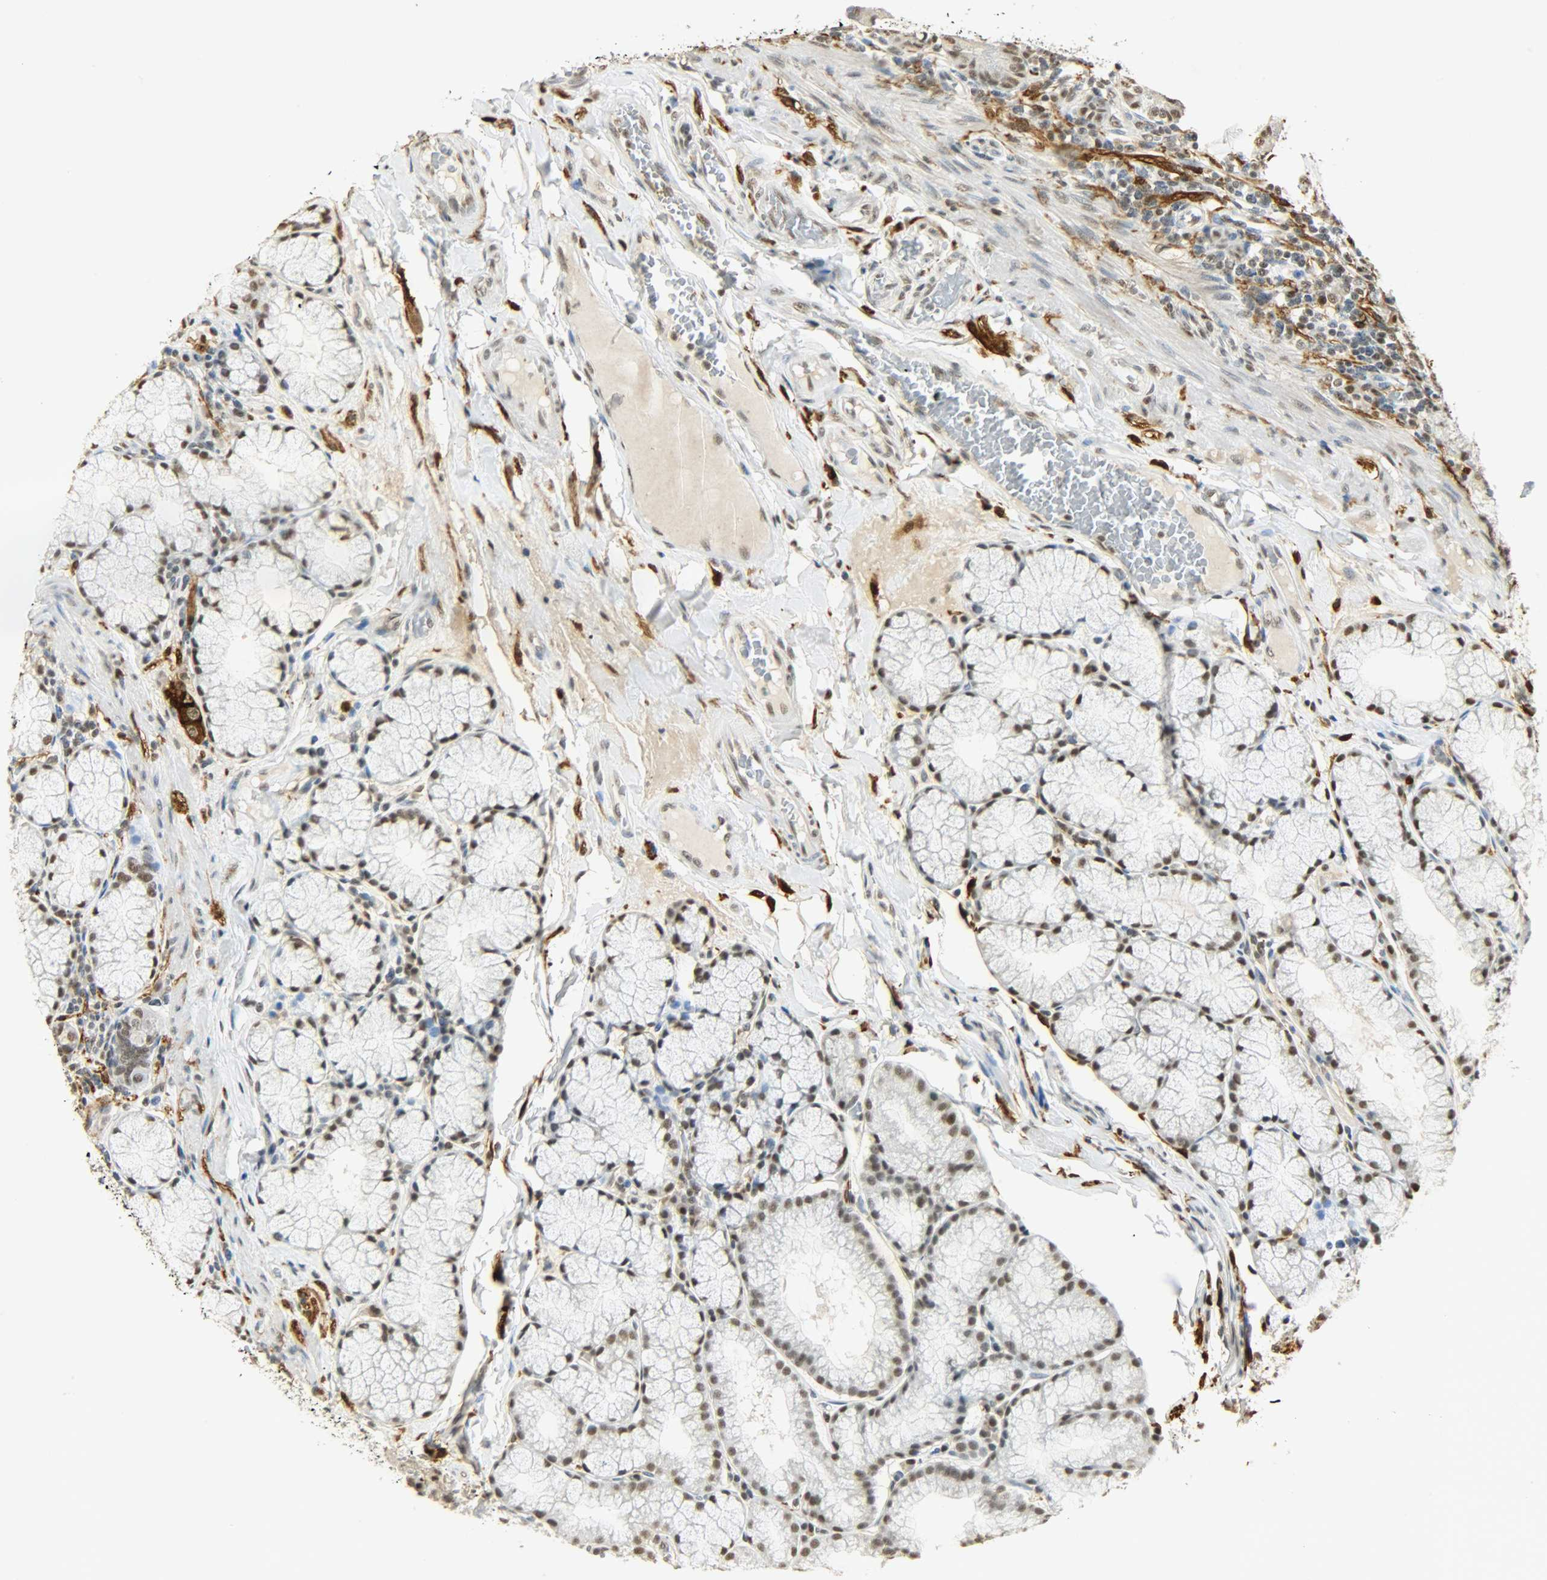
{"staining": {"intensity": "moderate", "quantity": ">75%", "location": "nuclear"}, "tissue": "duodenum", "cell_type": "Glandular cells", "image_type": "normal", "snomed": [{"axis": "morphology", "description": "Normal tissue, NOS"}, {"axis": "topography", "description": "Duodenum"}], "caption": "High-power microscopy captured an immunohistochemistry (IHC) photomicrograph of normal duodenum, revealing moderate nuclear positivity in approximately >75% of glandular cells.", "gene": "NGFR", "patient": {"sex": "male", "age": 50}}